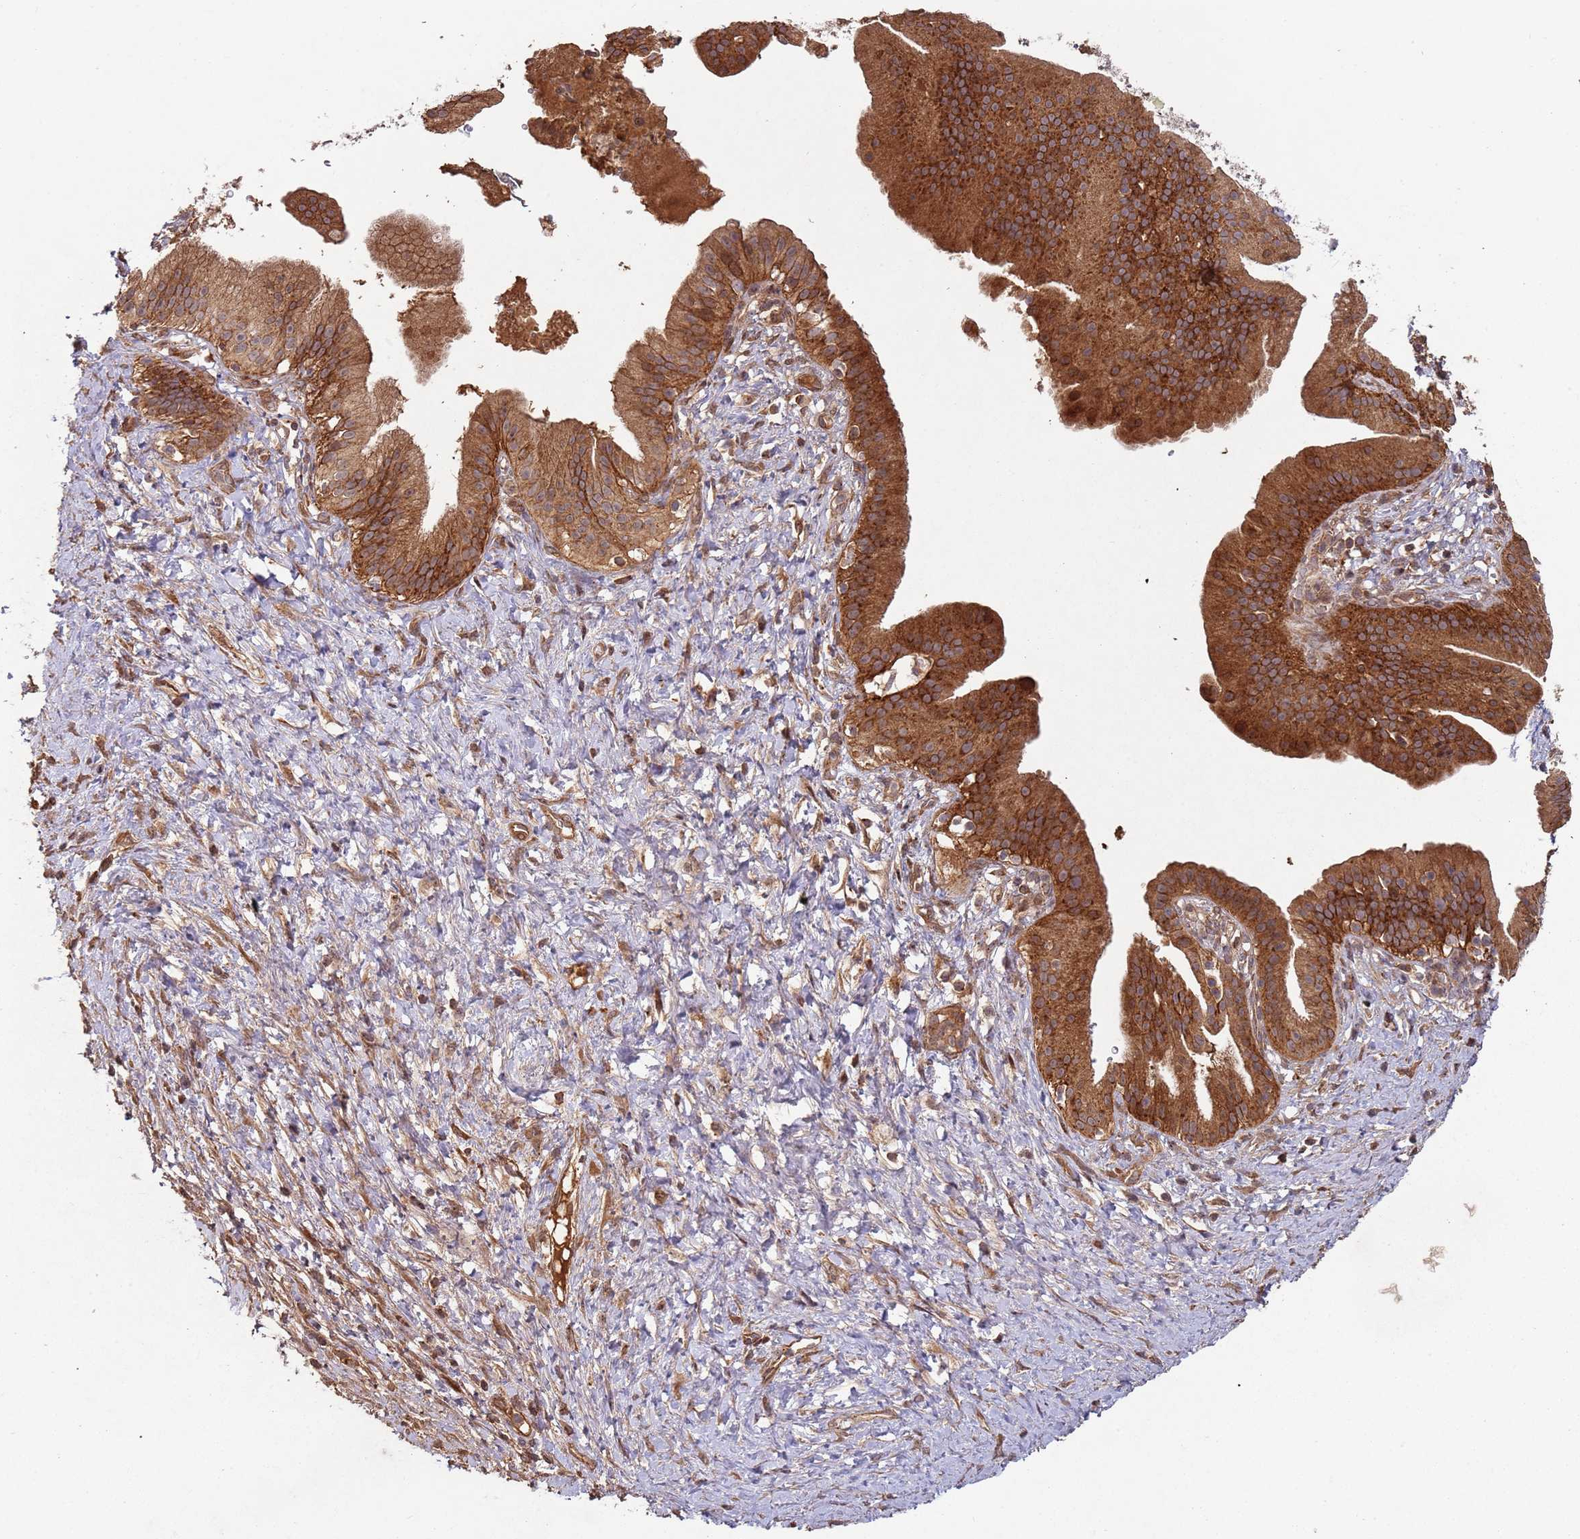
{"staining": {"intensity": "strong", "quantity": ">75%", "location": "cytoplasmic/membranous"}, "tissue": "pancreatic cancer", "cell_type": "Tumor cells", "image_type": "cancer", "snomed": [{"axis": "morphology", "description": "Adenocarcinoma, NOS"}, {"axis": "topography", "description": "Pancreas"}], "caption": "This is a histology image of IHC staining of adenocarcinoma (pancreatic), which shows strong positivity in the cytoplasmic/membranous of tumor cells.", "gene": "KANSL1L", "patient": {"sex": "male", "age": 68}}